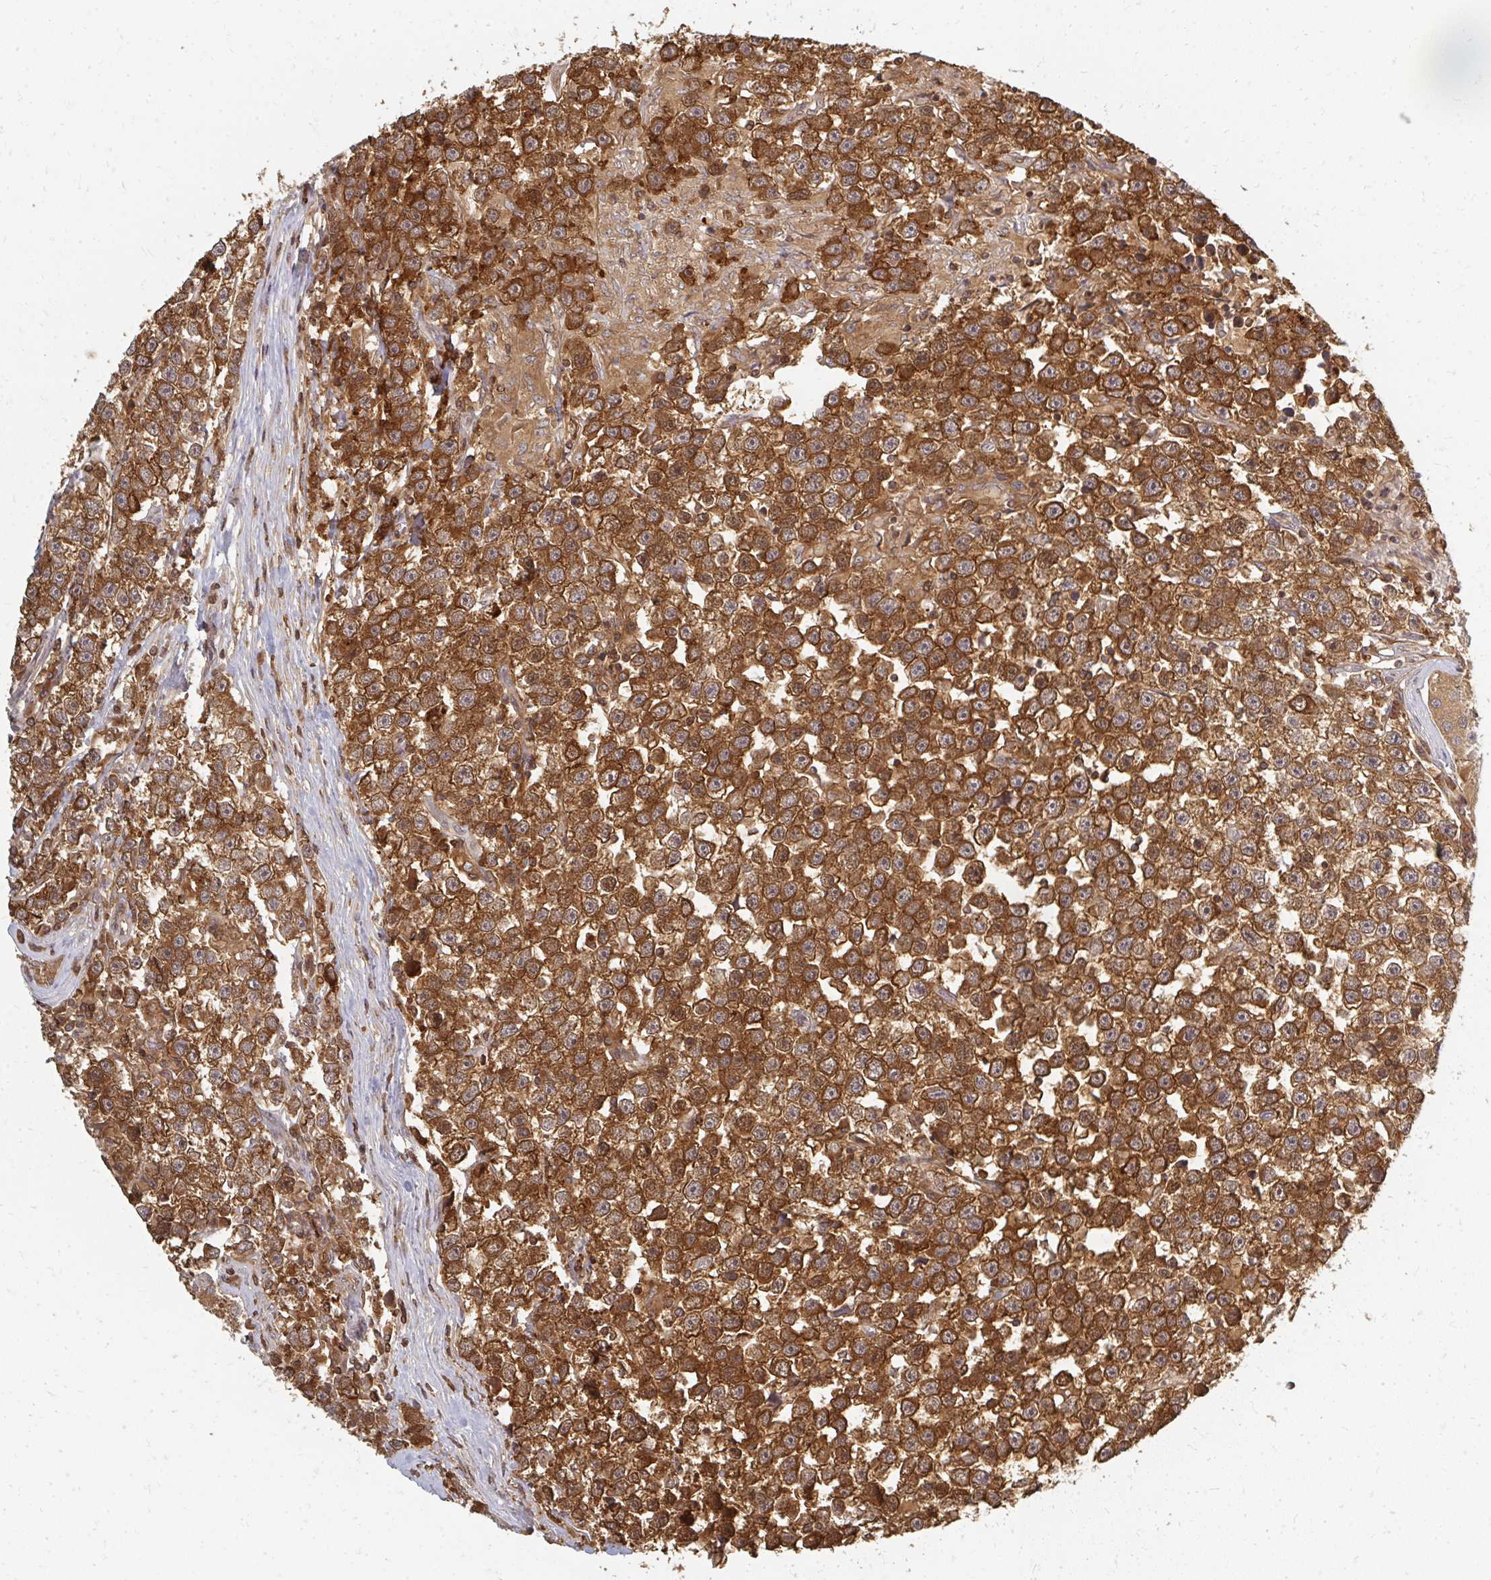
{"staining": {"intensity": "strong", "quantity": ">75%", "location": "cytoplasmic/membranous"}, "tissue": "testis cancer", "cell_type": "Tumor cells", "image_type": "cancer", "snomed": [{"axis": "morphology", "description": "Seminoma, NOS"}, {"axis": "topography", "description": "Testis"}], "caption": "An IHC photomicrograph of tumor tissue is shown. Protein staining in brown shows strong cytoplasmic/membranous positivity in testis cancer within tumor cells.", "gene": "ZNF285", "patient": {"sex": "male", "age": 31}}